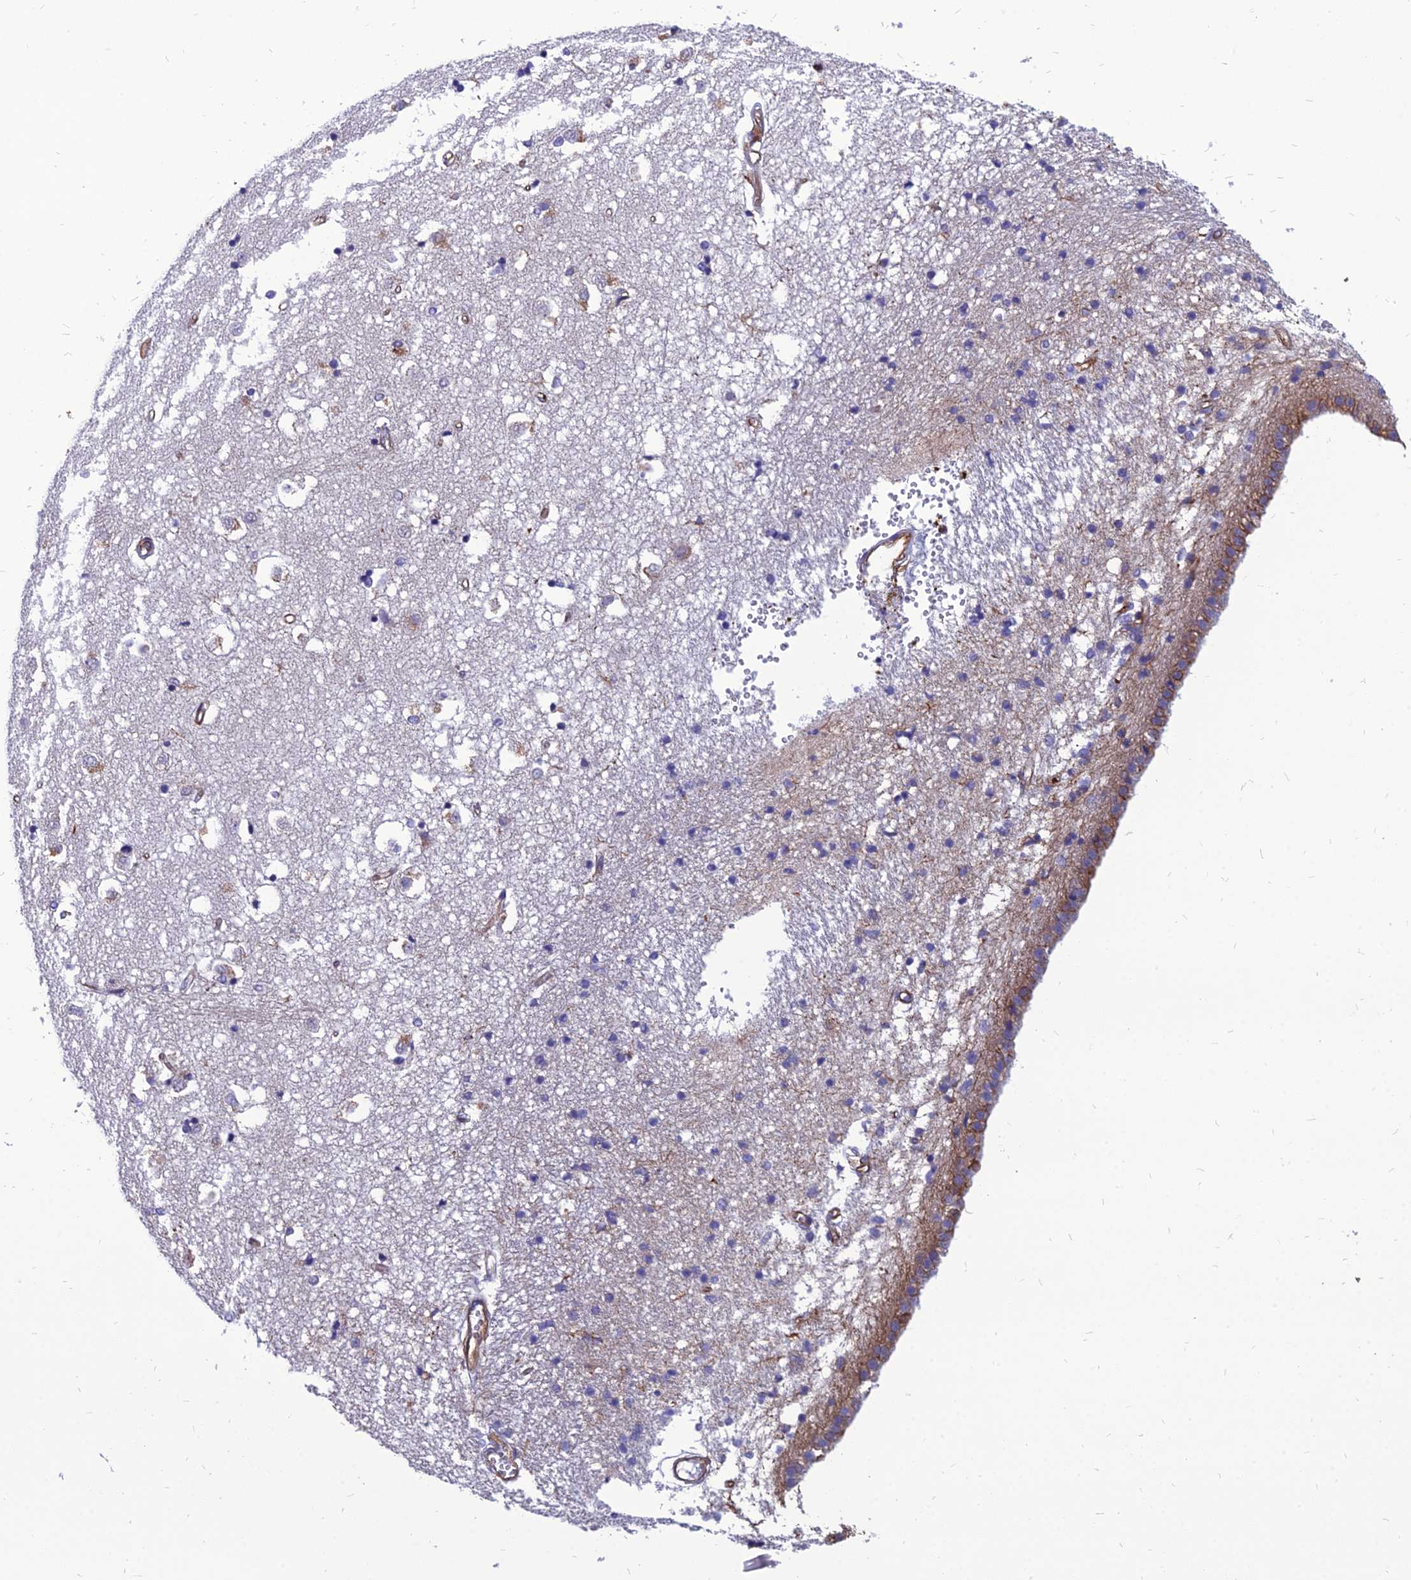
{"staining": {"intensity": "negative", "quantity": "none", "location": "none"}, "tissue": "caudate", "cell_type": "Glial cells", "image_type": "normal", "snomed": [{"axis": "morphology", "description": "Normal tissue, NOS"}, {"axis": "topography", "description": "Lateral ventricle wall"}], "caption": "Glial cells show no significant protein staining in unremarkable caudate. Nuclei are stained in blue.", "gene": "PSMD11", "patient": {"sex": "male", "age": 45}}